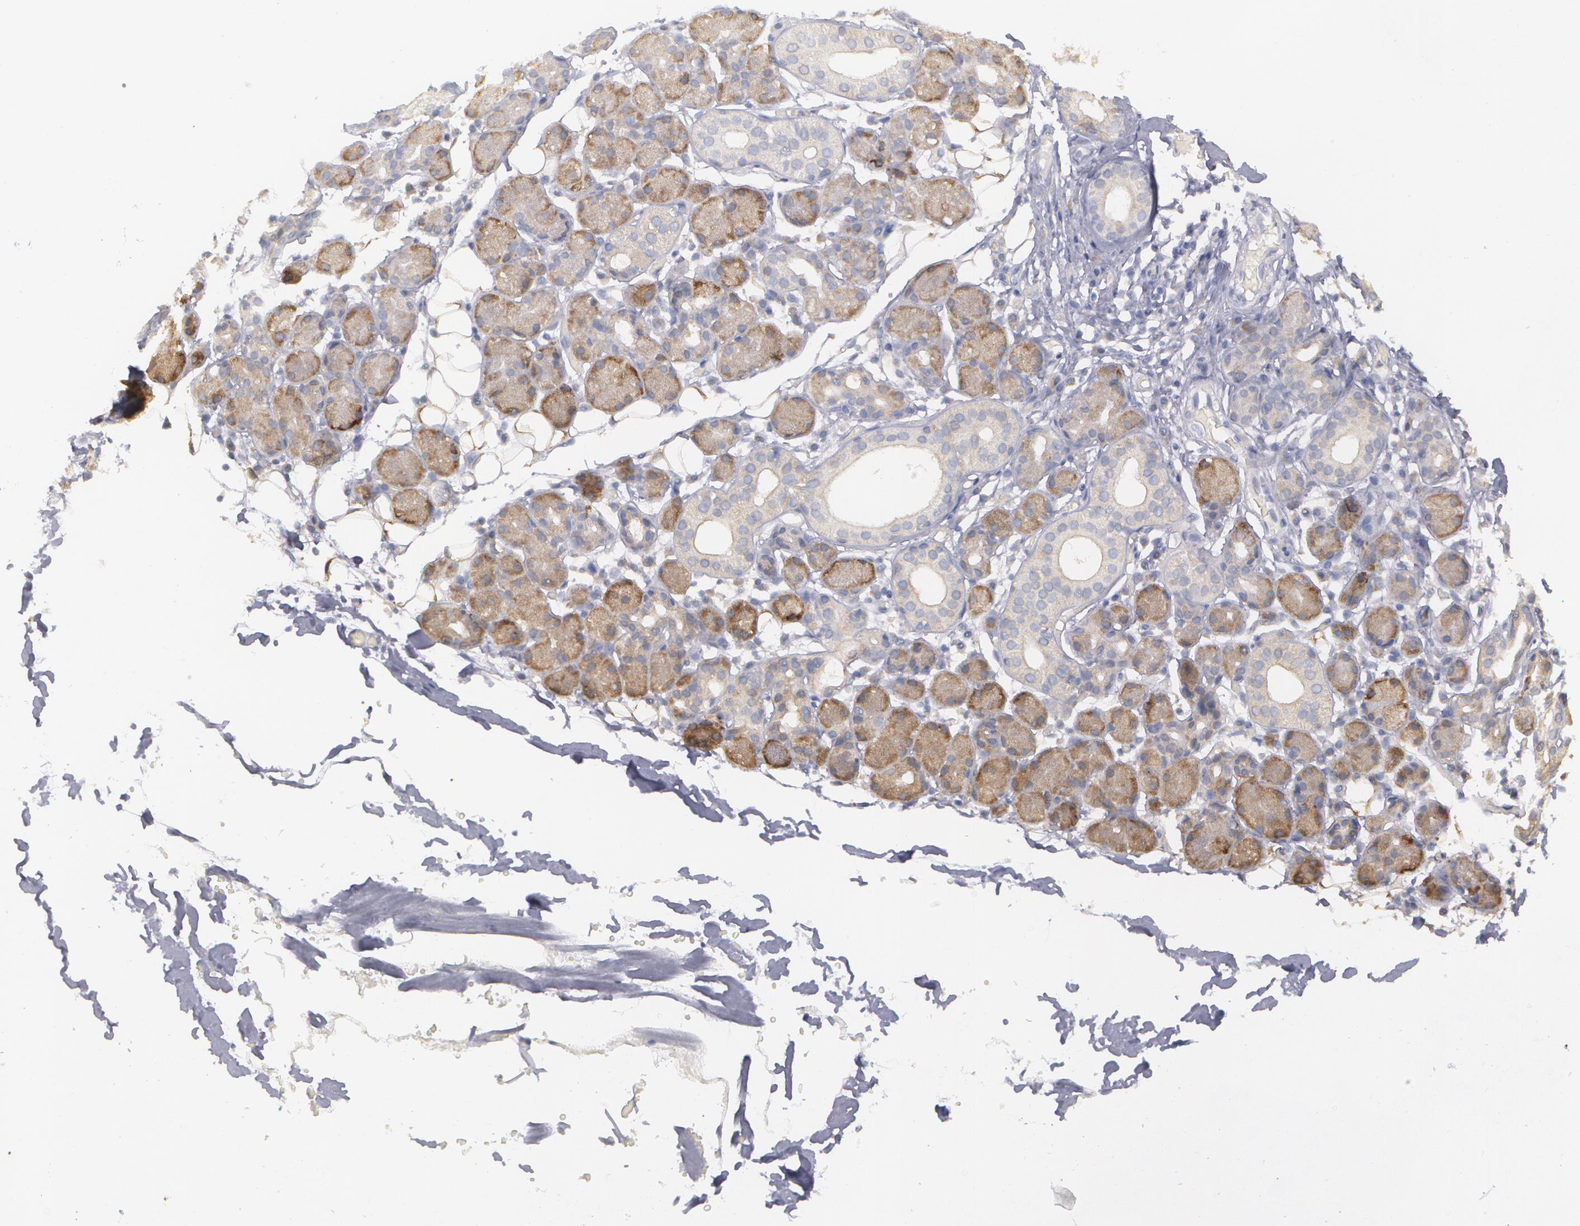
{"staining": {"intensity": "moderate", "quantity": ">75%", "location": "cytoplasmic/membranous"}, "tissue": "salivary gland", "cell_type": "Glandular cells", "image_type": "normal", "snomed": [{"axis": "morphology", "description": "Normal tissue, NOS"}, {"axis": "topography", "description": "Salivary gland"}, {"axis": "topography", "description": "Peripheral nerve tissue"}], "caption": "Salivary gland stained for a protein reveals moderate cytoplasmic/membranous positivity in glandular cells. The staining was performed using DAB, with brown indicating positive protein expression. Nuclei are stained blue with hematoxylin.", "gene": "MTHFD1", "patient": {"sex": "male", "age": 62}}